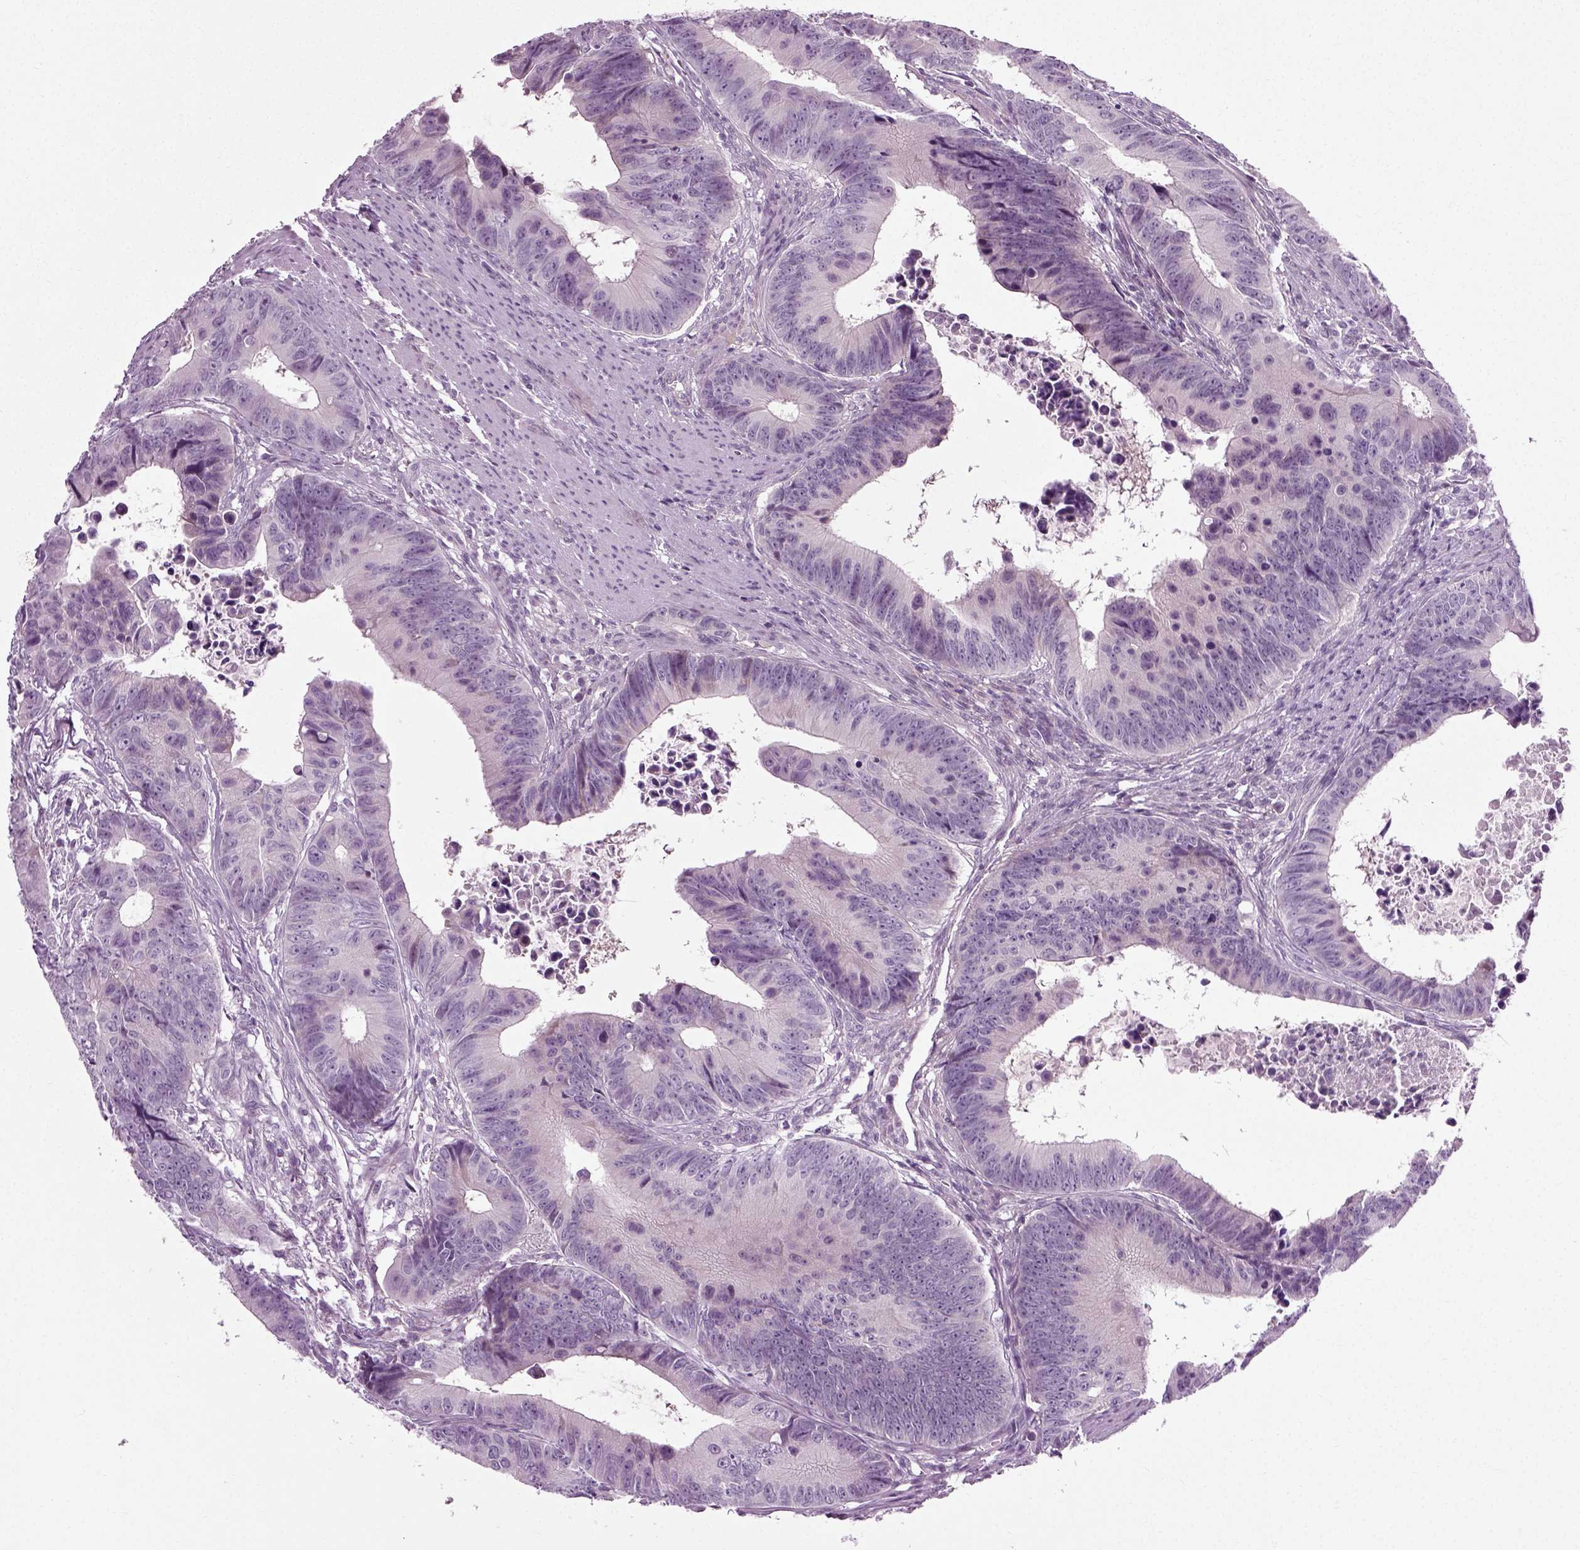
{"staining": {"intensity": "negative", "quantity": "none", "location": "none"}, "tissue": "colorectal cancer", "cell_type": "Tumor cells", "image_type": "cancer", "snomed": [{"axis": "morphology", "description": "Adenocarcinoma, NOS"}, {"axis": "topography", "description": "Colon"}], "caption": "High power microscopy micrograph of an immunohistochemistry photomicrograph of colorectal adenocarcinoma, revealing no significant positivity in tumor cells.", "gene": "SCG5", "patient": {"sex": "female", "age": 87}}